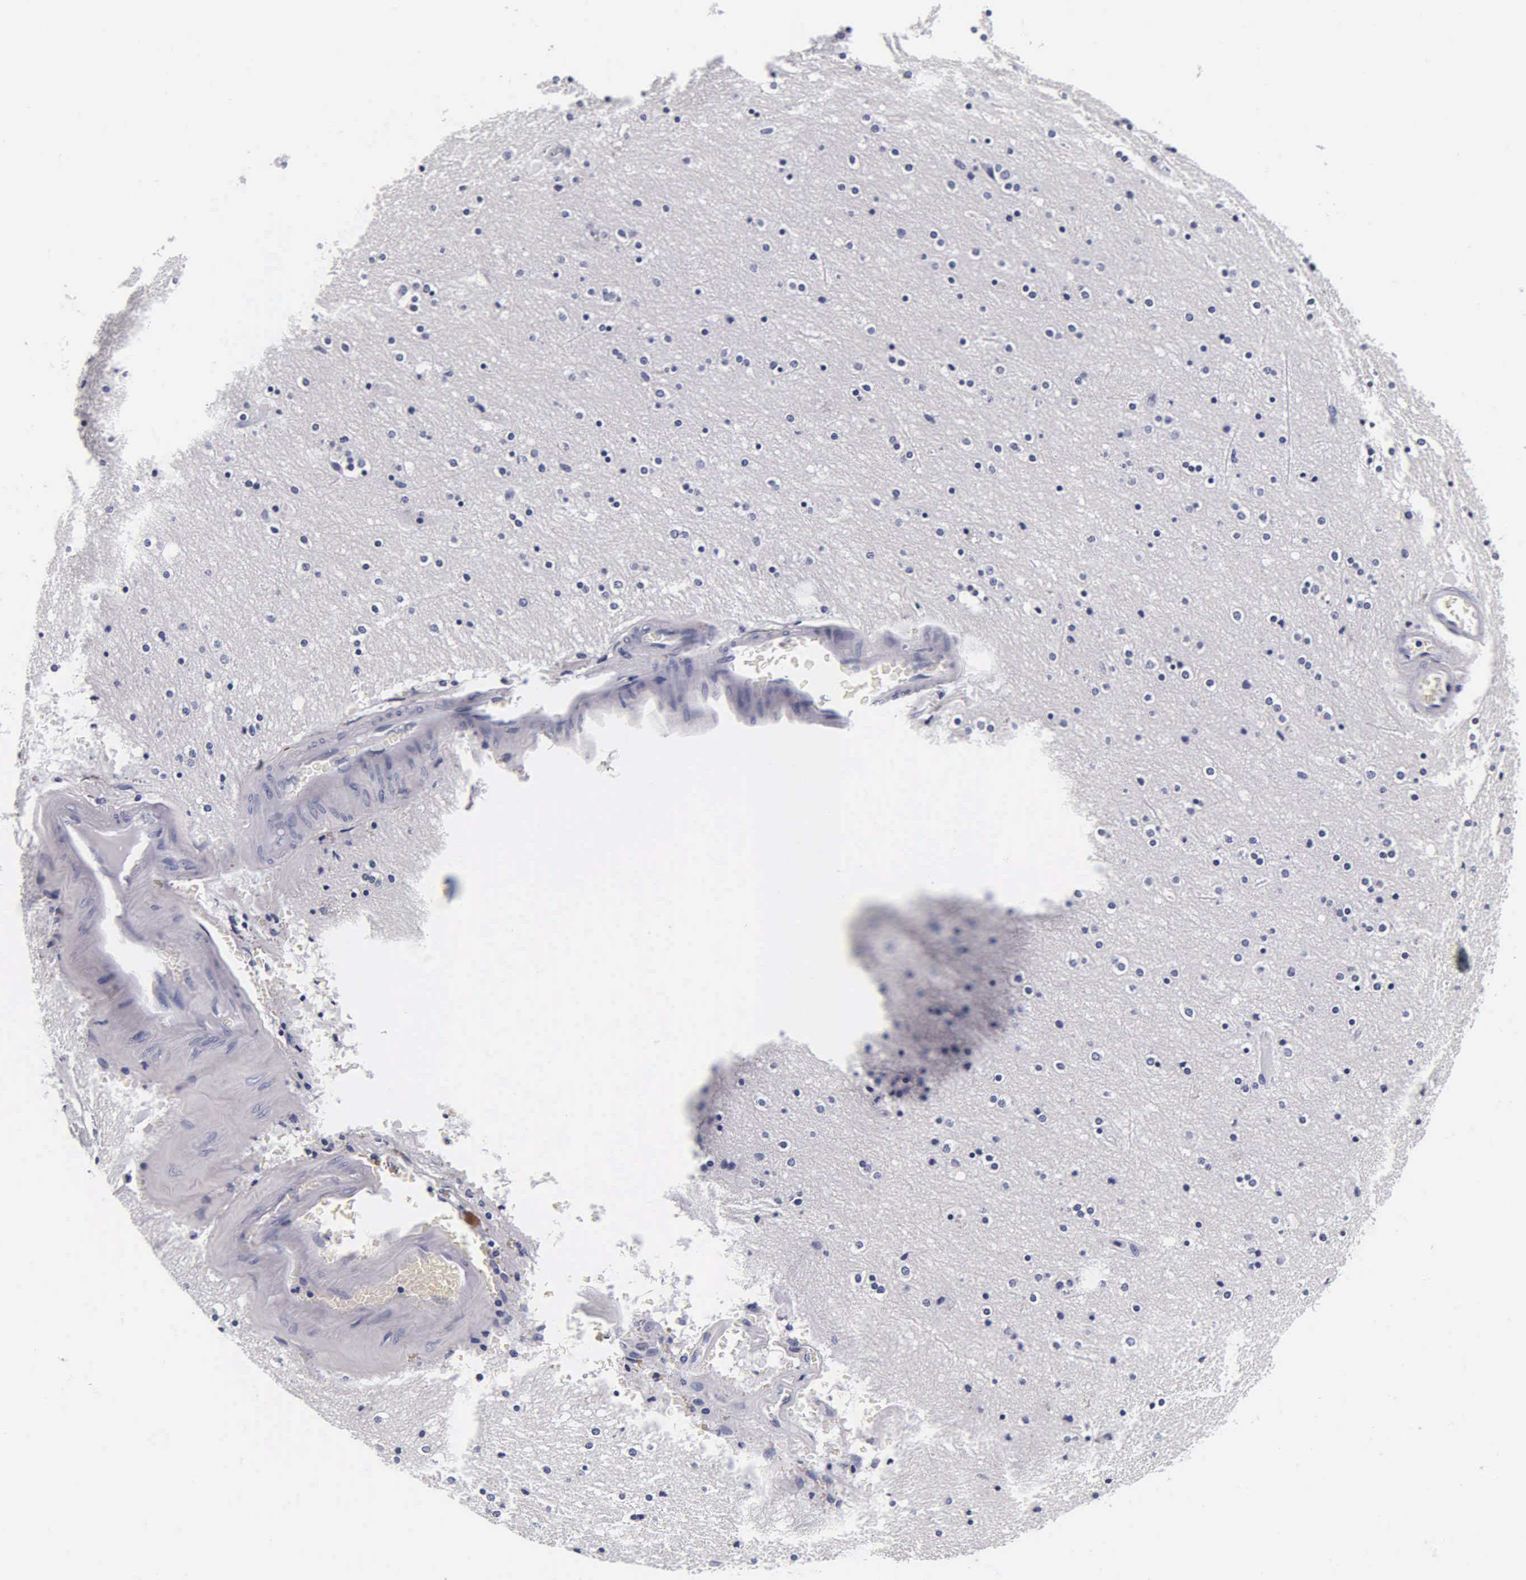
{"staining": {"intensity": "negative", "quantity": "none", "location": "none"}, "tissue": "cerebral cortex", "cell_type": "Endothelial cells", "image_type": "normal", "snomed": [{"axis": "morphology", "description": "Normal tissue, NOS"}, {"axis": "topography", "description": "Cerebral cortex"}], "caption": "This is an immunohistochemistry micrograph of unremarkable cerebral cortex. There is no staining in endothelial cells.", "gene": "ACP3", "patient": {"sex": "female", "age": 54}}